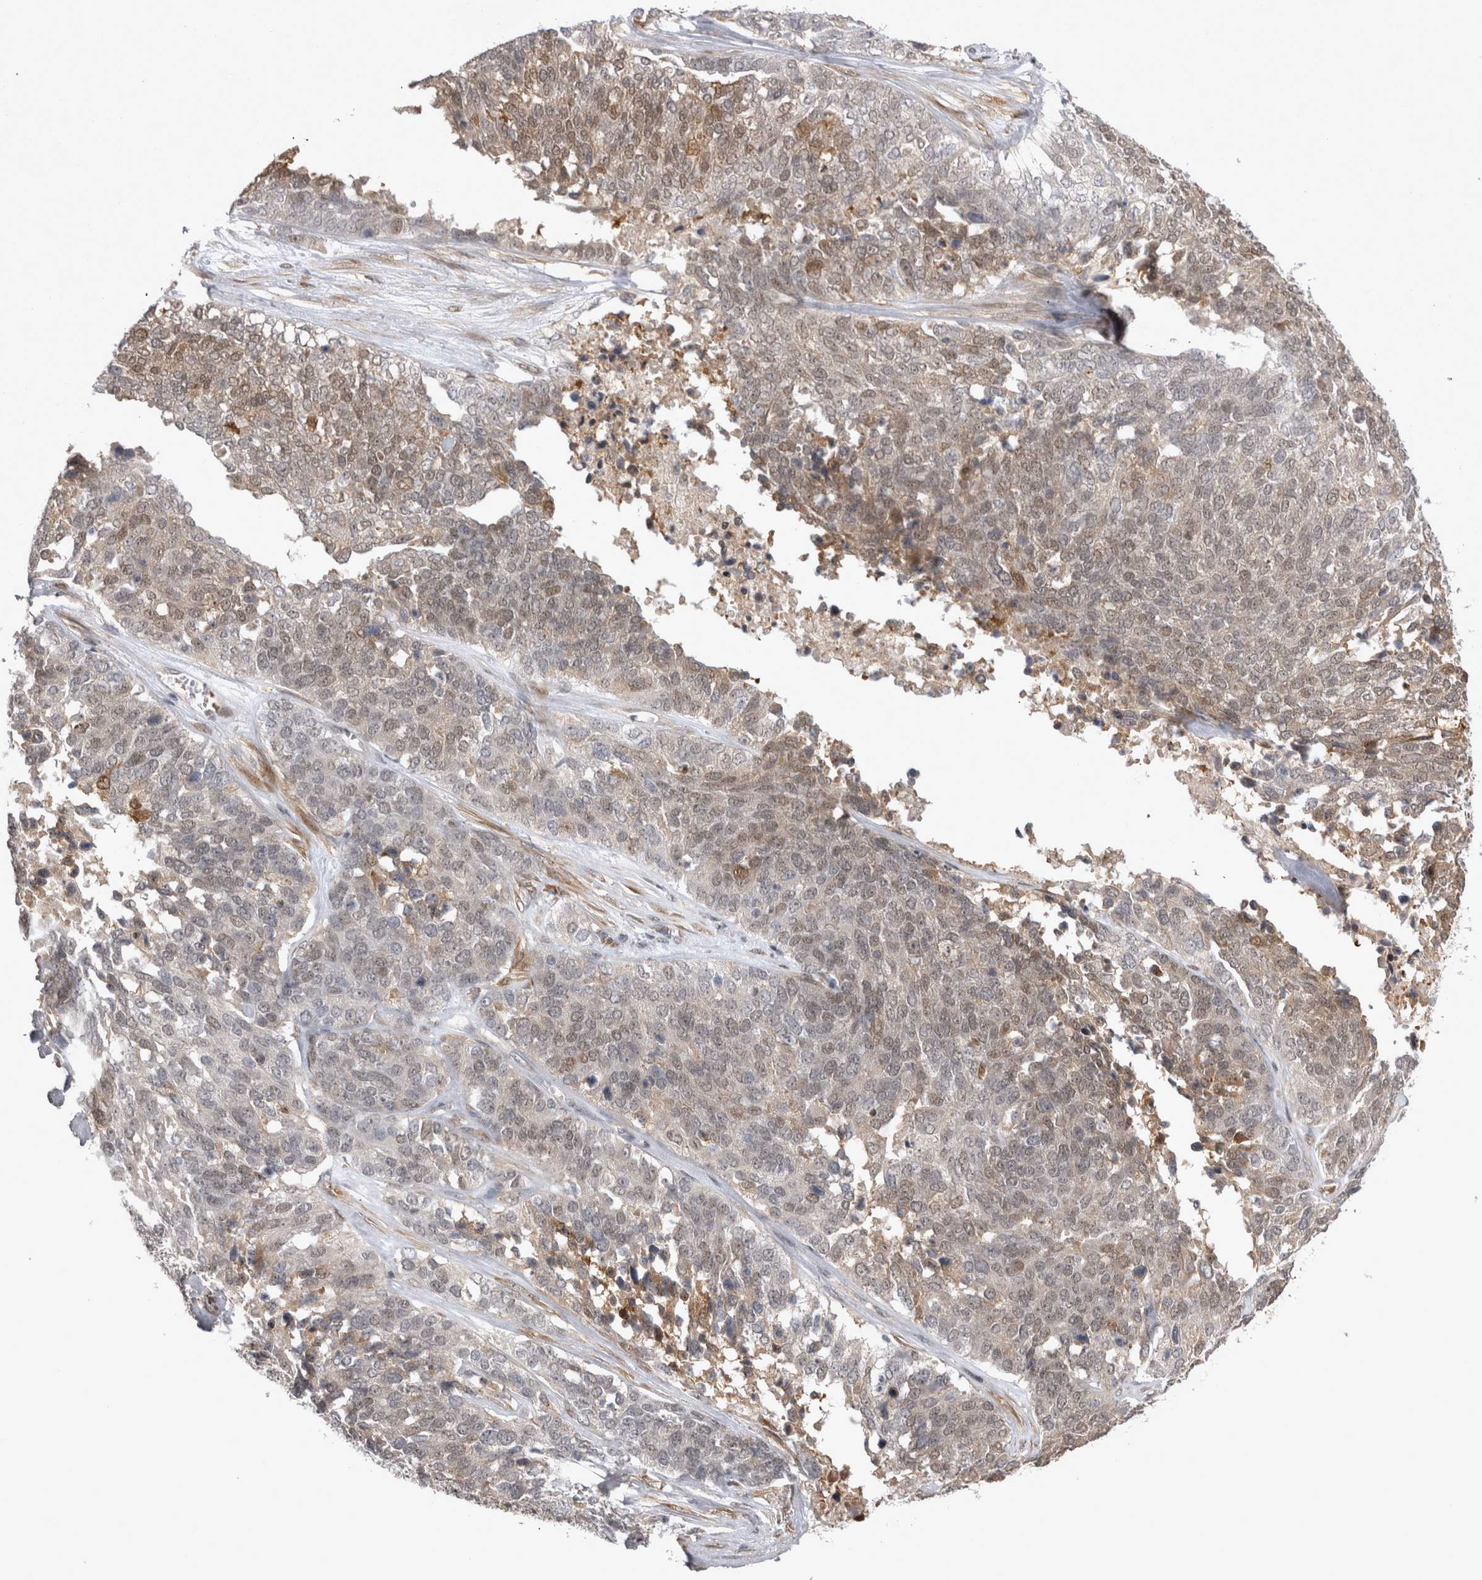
{"staining": {"intensity": "weak", "quantity": "25%-75%", "location": "cytoplasmic/membranous,nuclear"}, "tissue": "ovarian cancer", "cell_type": "Tumor cells", "image_type": "cancer", "snomed": [{"axis": "morphology", "description": "Cystadenocarcinoma, serous, NOS"}, {"axis": "topography", "description": "Ovary"}], "caption": "An image showing weak cytoplasmic/membranous and nuclear staining in approximately 25%-75% of tumor cells in ovarian cancer (serous cystadenocarcinoma), as visualized by brown immunohistochemical staining.", "gene": "CHIC2", "patient": {"sex": "female", "age": 44}}